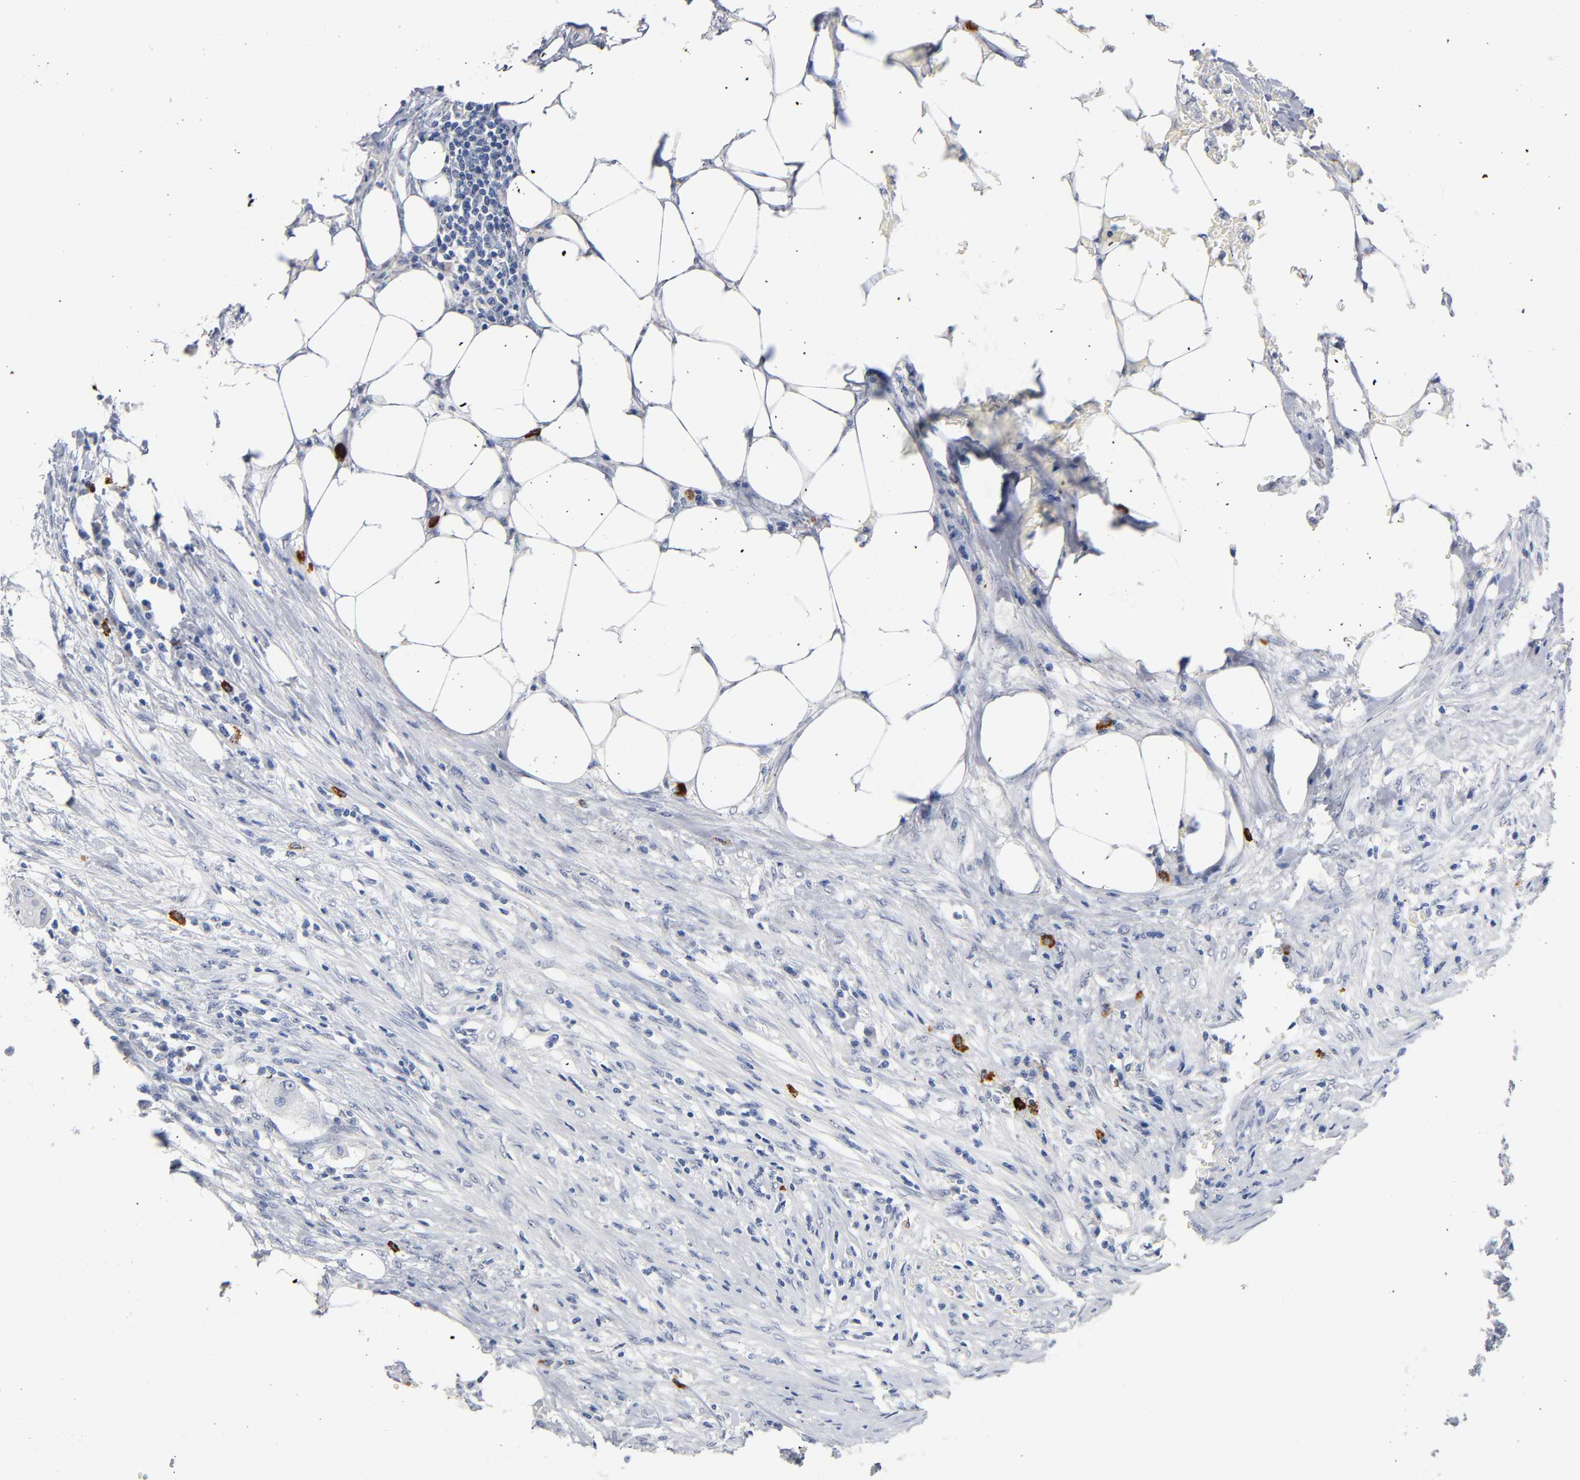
{"staining": {"intensity": "negative", "quantity": "none", "location": "none"}, "tissue": "colorectal cancer", "cell_type": "Tumor cells", "image_type": "cancer", "snomed": [{"axis": "morphology", "description": "Adenocarcinoma, NOS"}, {"axis": "topography", "description": "Colon"}], "caption": "Protein analysis of colorectal adenocarcinoma exhibits no significant positivity in tumor cells.", "gene": "NAB2", "patient": {"sex": "male", "age": 71}}